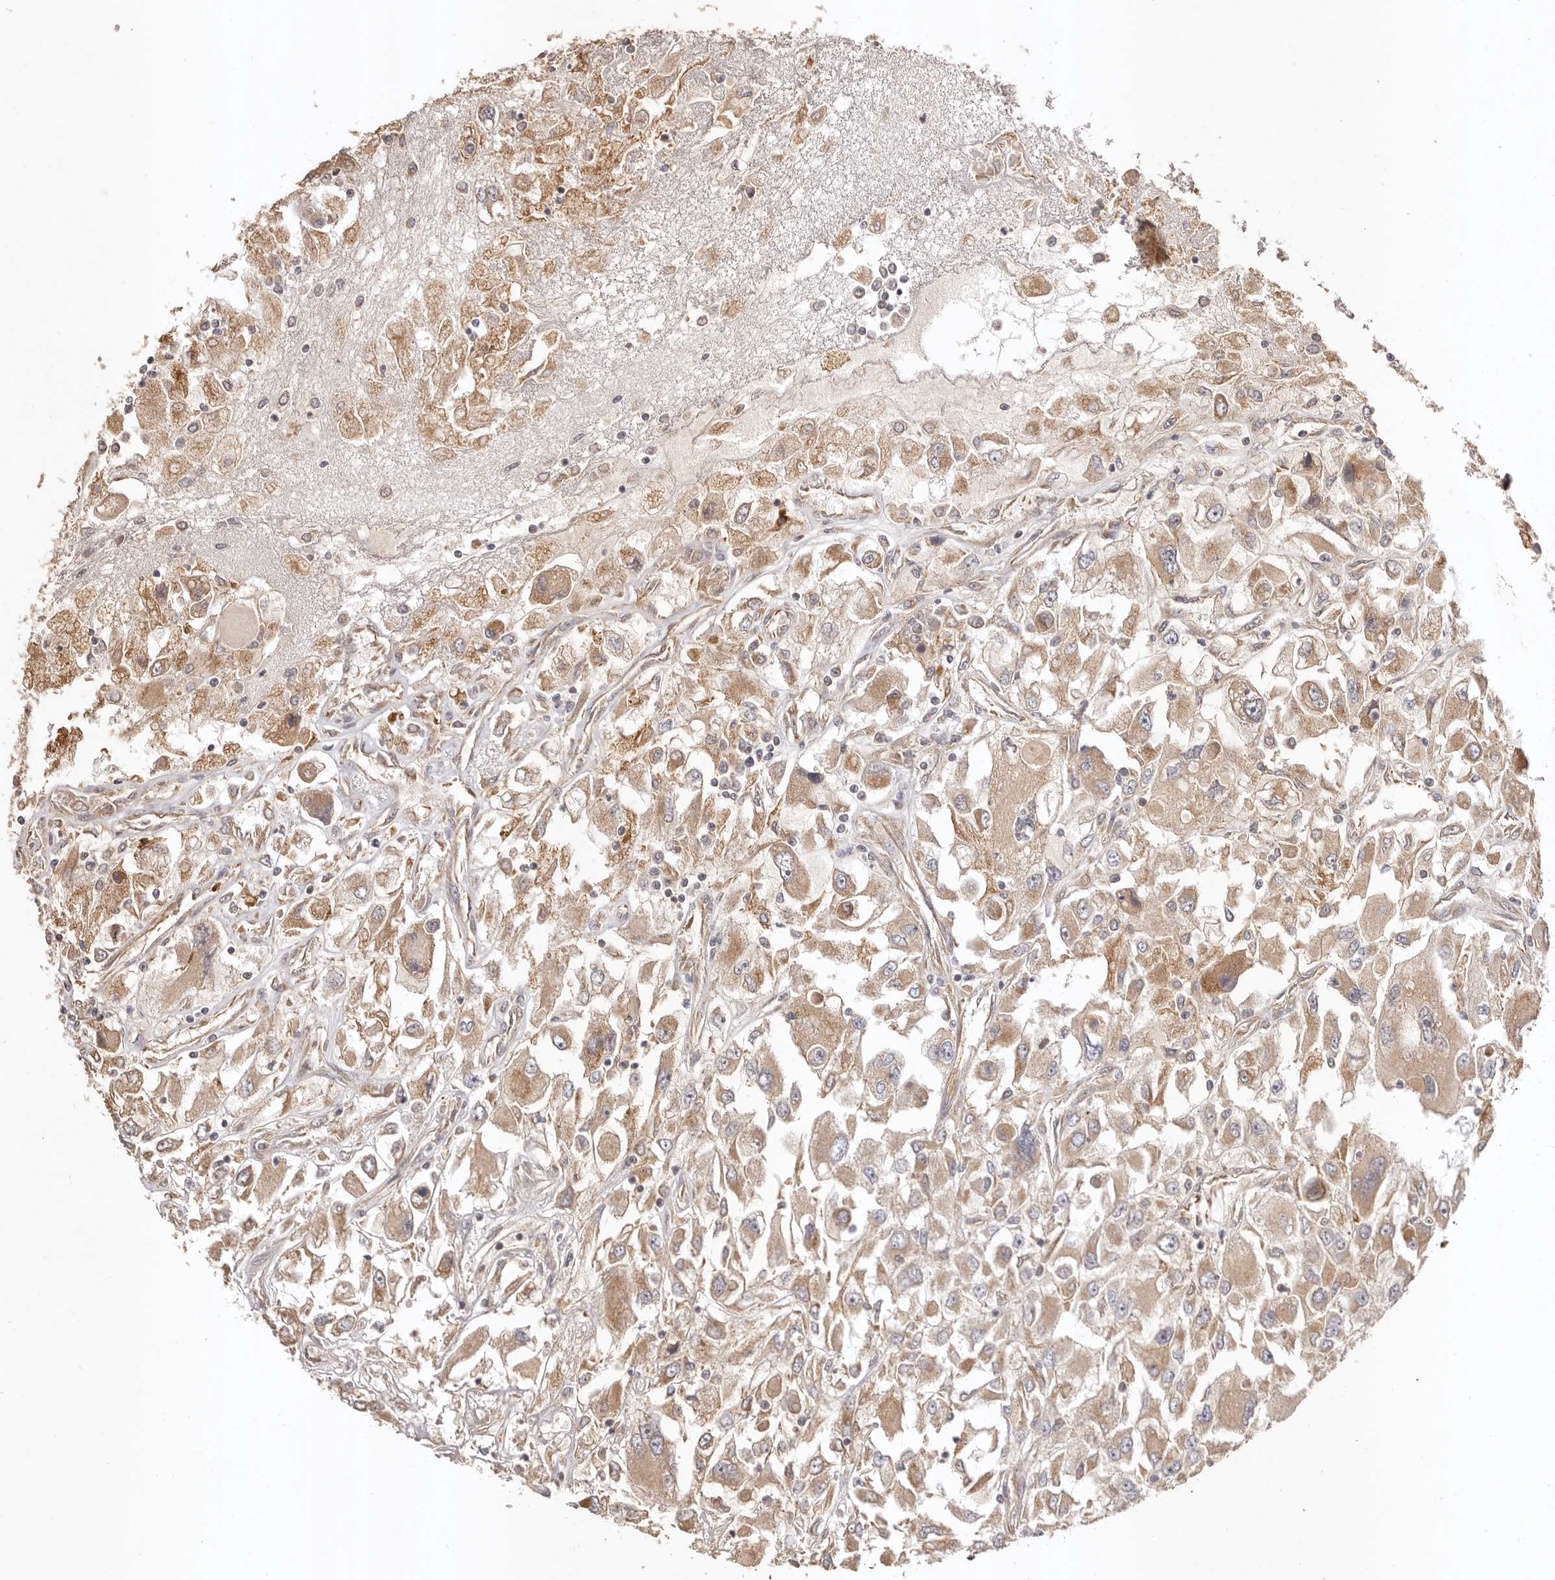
{"staining": {"intensity": "weak", "quantity": ">75%", "location": "cytoplasmic/membranous"}, "tissue": "renal cancer", "cell_type": "Tumor cells", "image_type": "cancer", "snomed": [{"axis": "morphology", "description": "Adenocarcinoma, NOS"}, {"axis": "topography", "description": "Kidney"}], "caption": "Renal cancer (adenocarcinoma) stained for a protein displays weak cytoplasmic/membranous positivity in tumor cells.", "gene": "UBR2", "patient": {"sex": "female", "age": 52}}